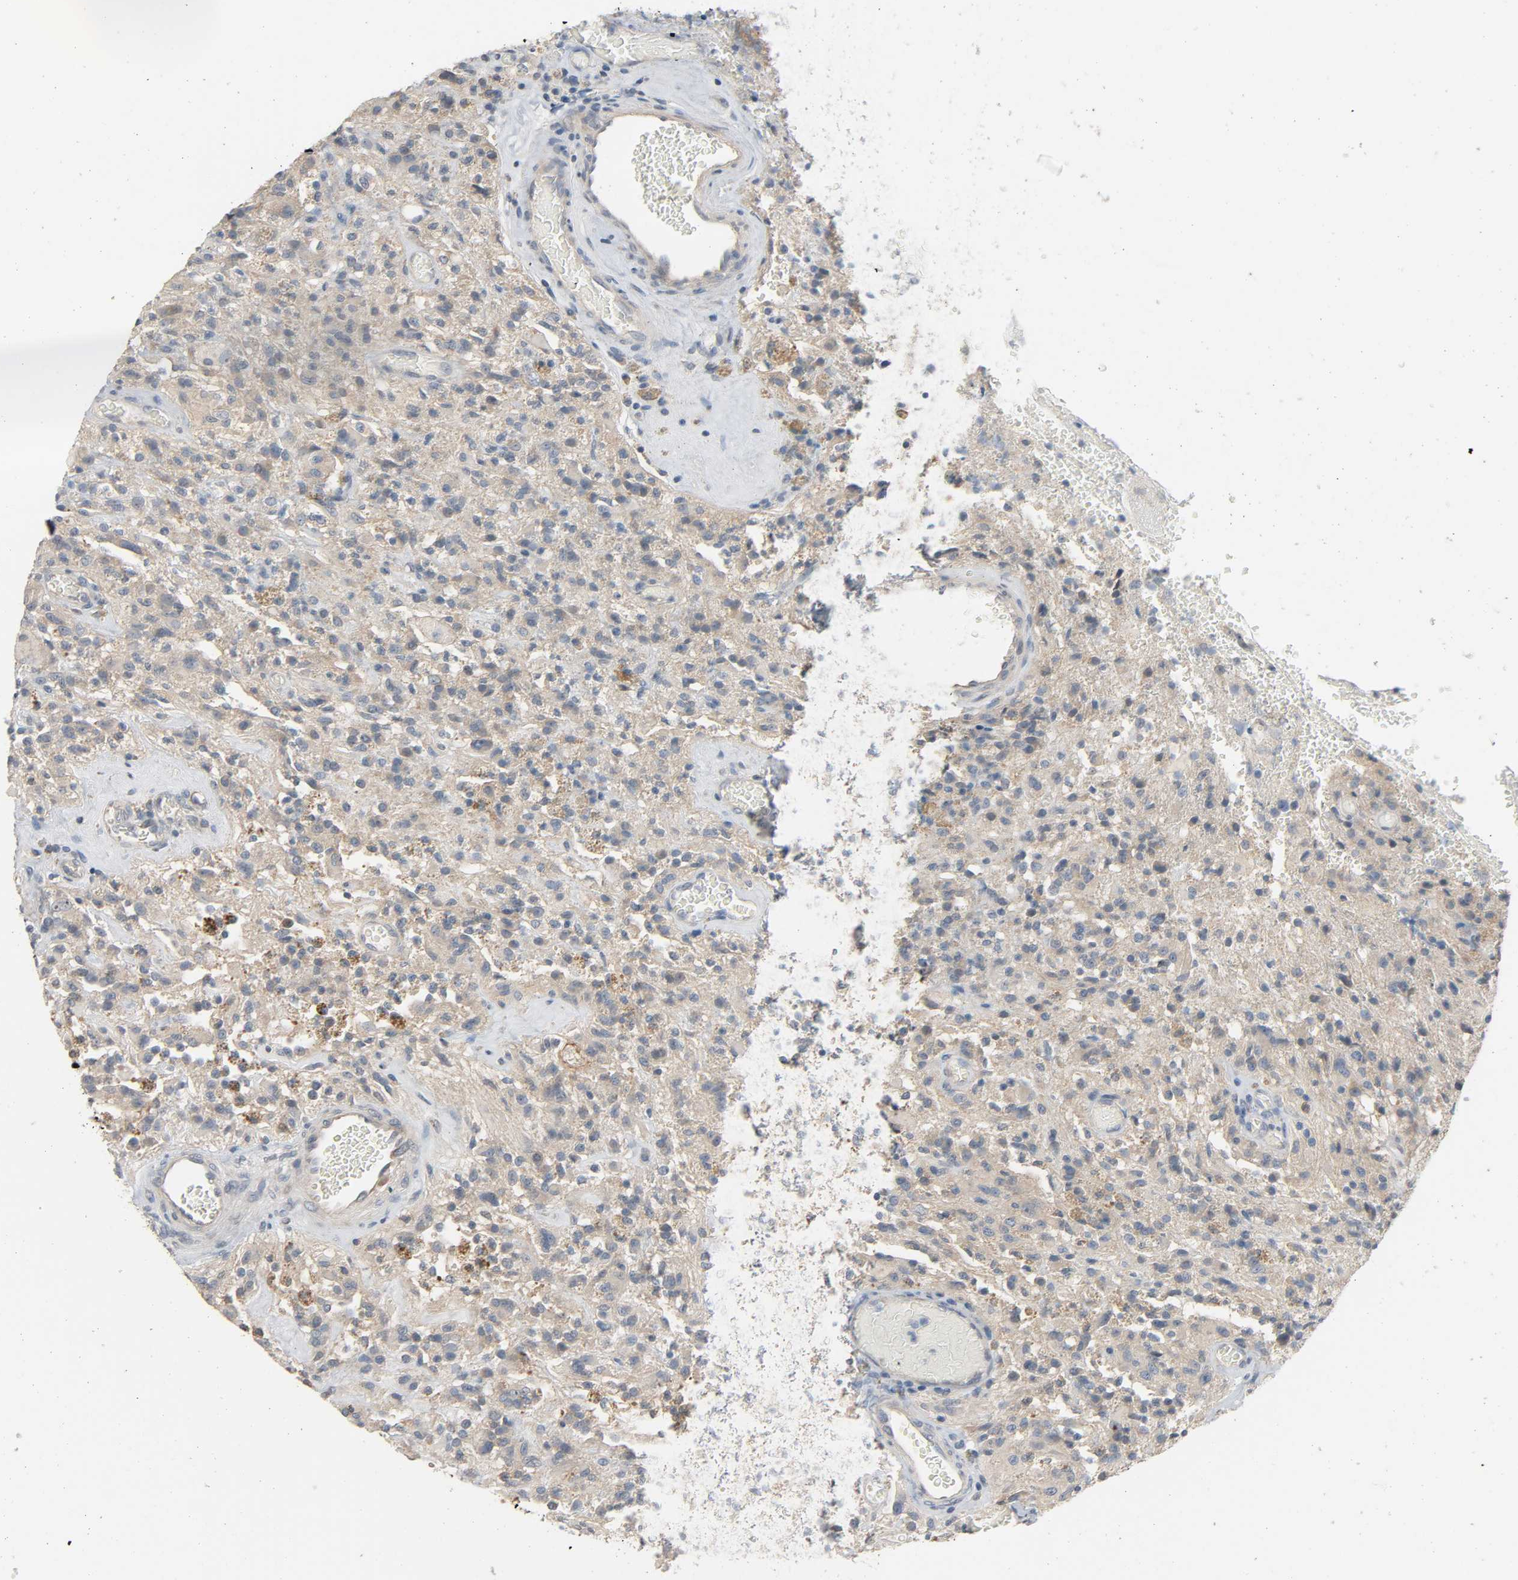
{"staining": {"intensity": "weak", "quantity": "25%-75%", "location": "cytoplasmic/membranous"}, "tissue": "glioma", "cell_type": "Tumor cells", "image_type": "cancer", "snomed": [{"axis": "morphology", "description": "Normal tissue, NOS"}, {"axis": "morphology", "description": "Glioma, malignant, High grade"}, {"axis": "topography", "description": "Cerebral cortex"}], "caption": "Protein staining of malignant glioma (high-grade) tissue demonstrates weak cytoplasmic/membranous staining in about 25%-75% of tumor cells. (DAB = brown stain, brightfield microscopy at high magnification).", "gene": "LIMCH1", "patient": {"sex": "male", "age": 56}}